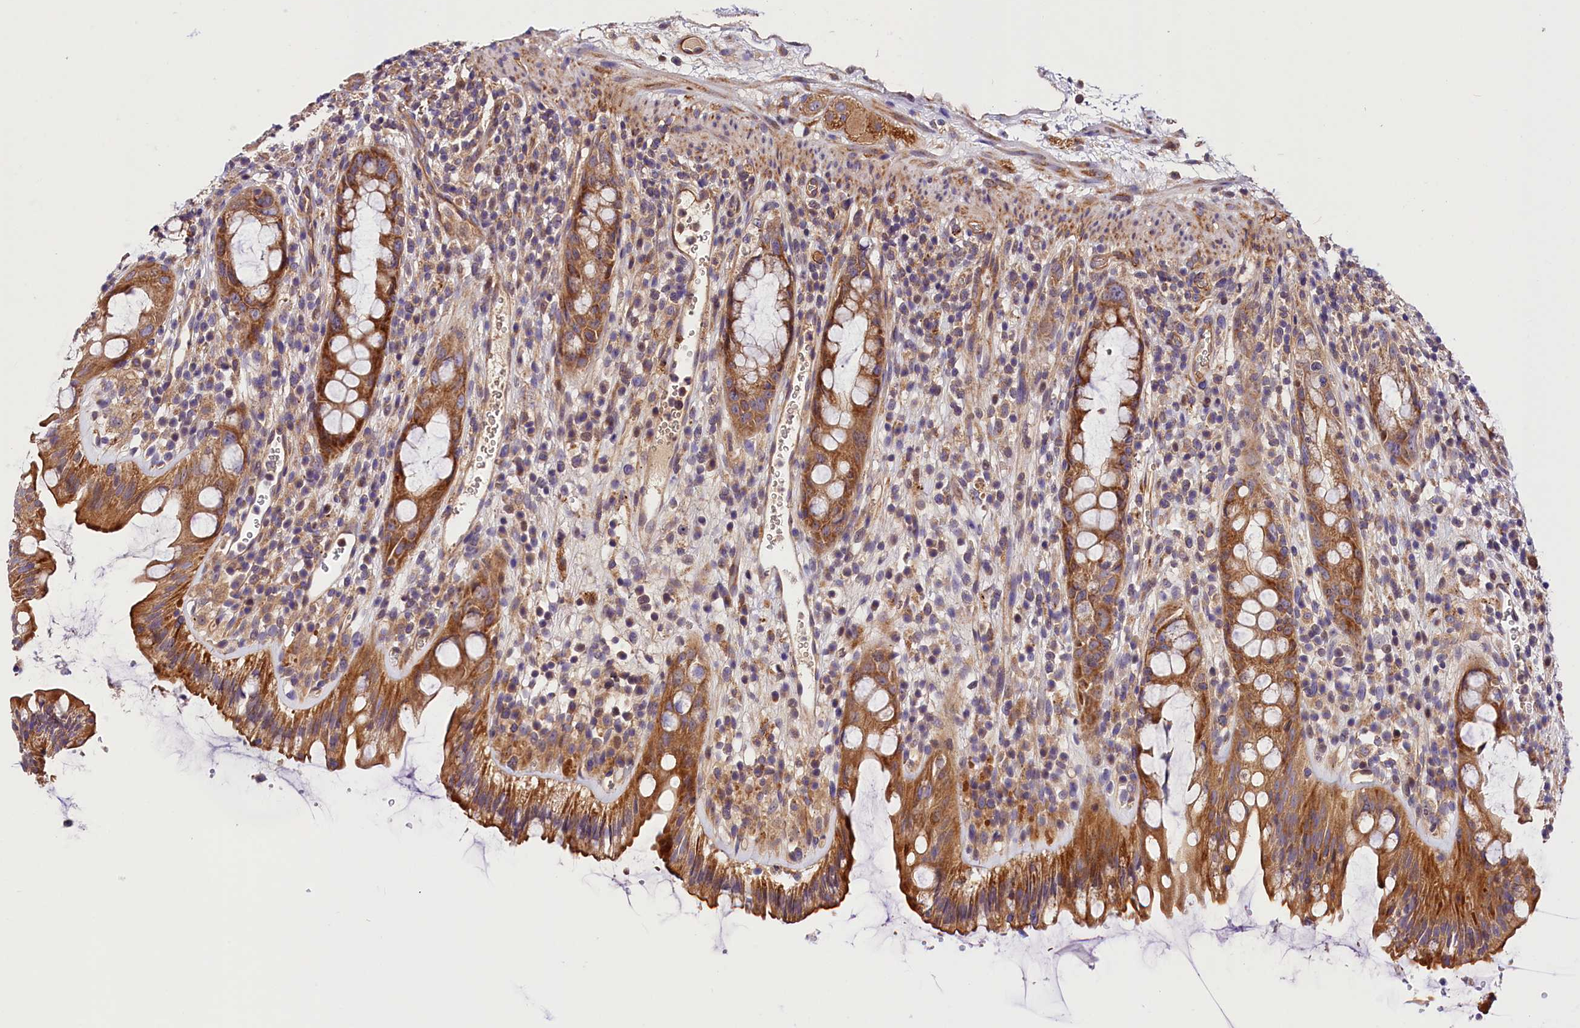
{"staining": {"intensity": "strong", "quantity": ">75%", "location": "cytoplasmic/membranous"}, "tissue": "rectum", "cell_type": "Glandular cells", "image_type": "normal", "snomed": [{"axis": "morphology", "description": "Normal tissue, NOS"}, {"axis": "topography", "description": "Rectum"}], "caption": "Approximately >75% of glandular cells in unremarkable human rectum demonstrate strong cytoplasmic/membranous protein expression as visualized by brown immunohistochemical staining.", "gene": "ARMC6", "patient": {"sex": "female", "age": 57}}